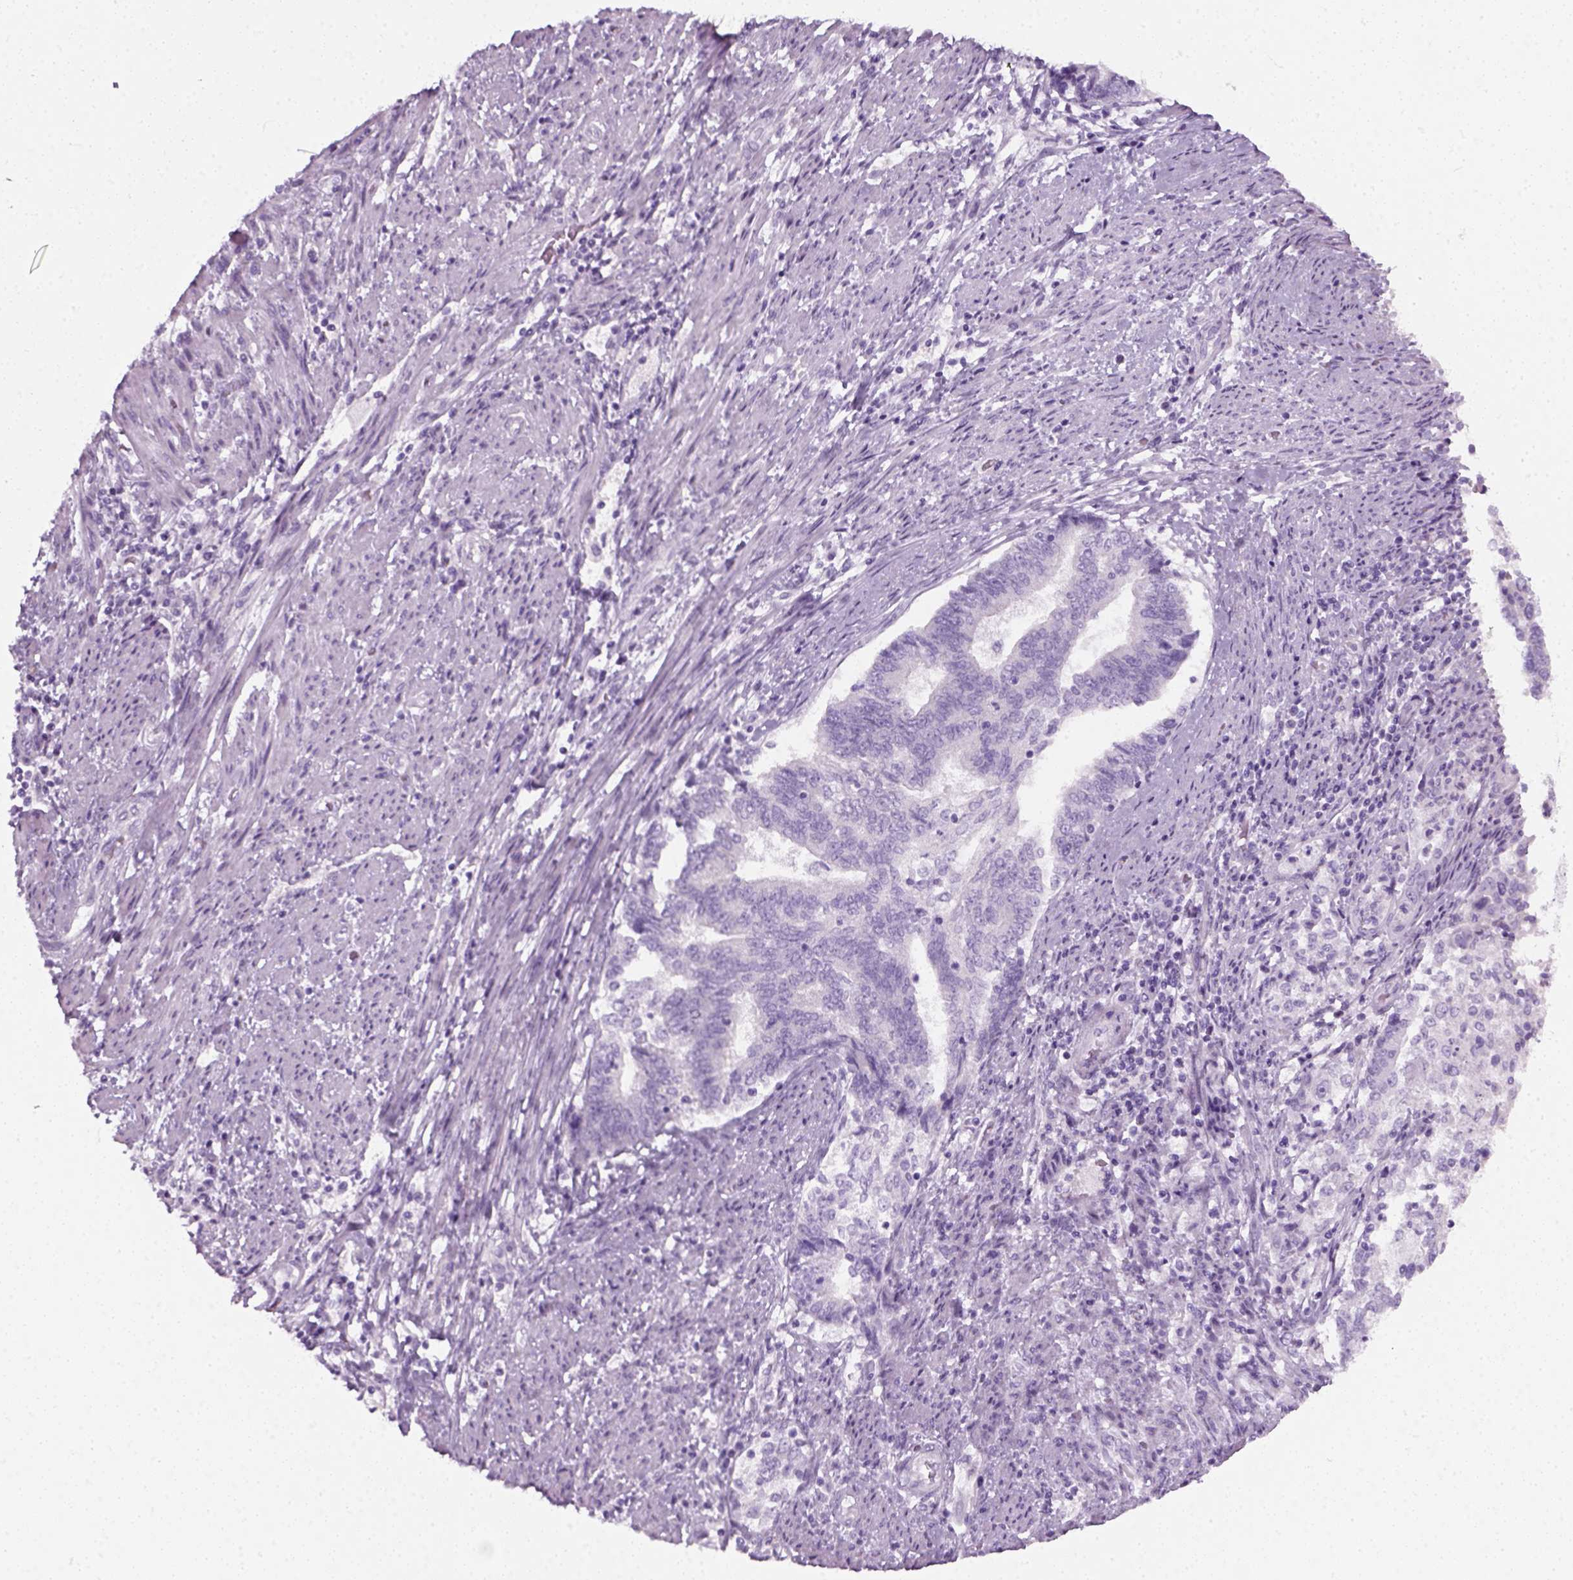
{"staining": {"intensity": "negative", "quantity": "none", "location": "none"}, "tissue": "endometrial cancer", "cell_type": "Tumor cells", "image_type": "cancer", "snomed": [{"axis": "morphology", "description": "Adenocarcinoma, NOS"}, {"axis": "topography", "description": "Endometrium"}], "caption": "Tumor cells are negative for protein expression in human endometrial cancer.", "gene": "SLC12A5", "patient": {"sex": "female", "age": 65}}